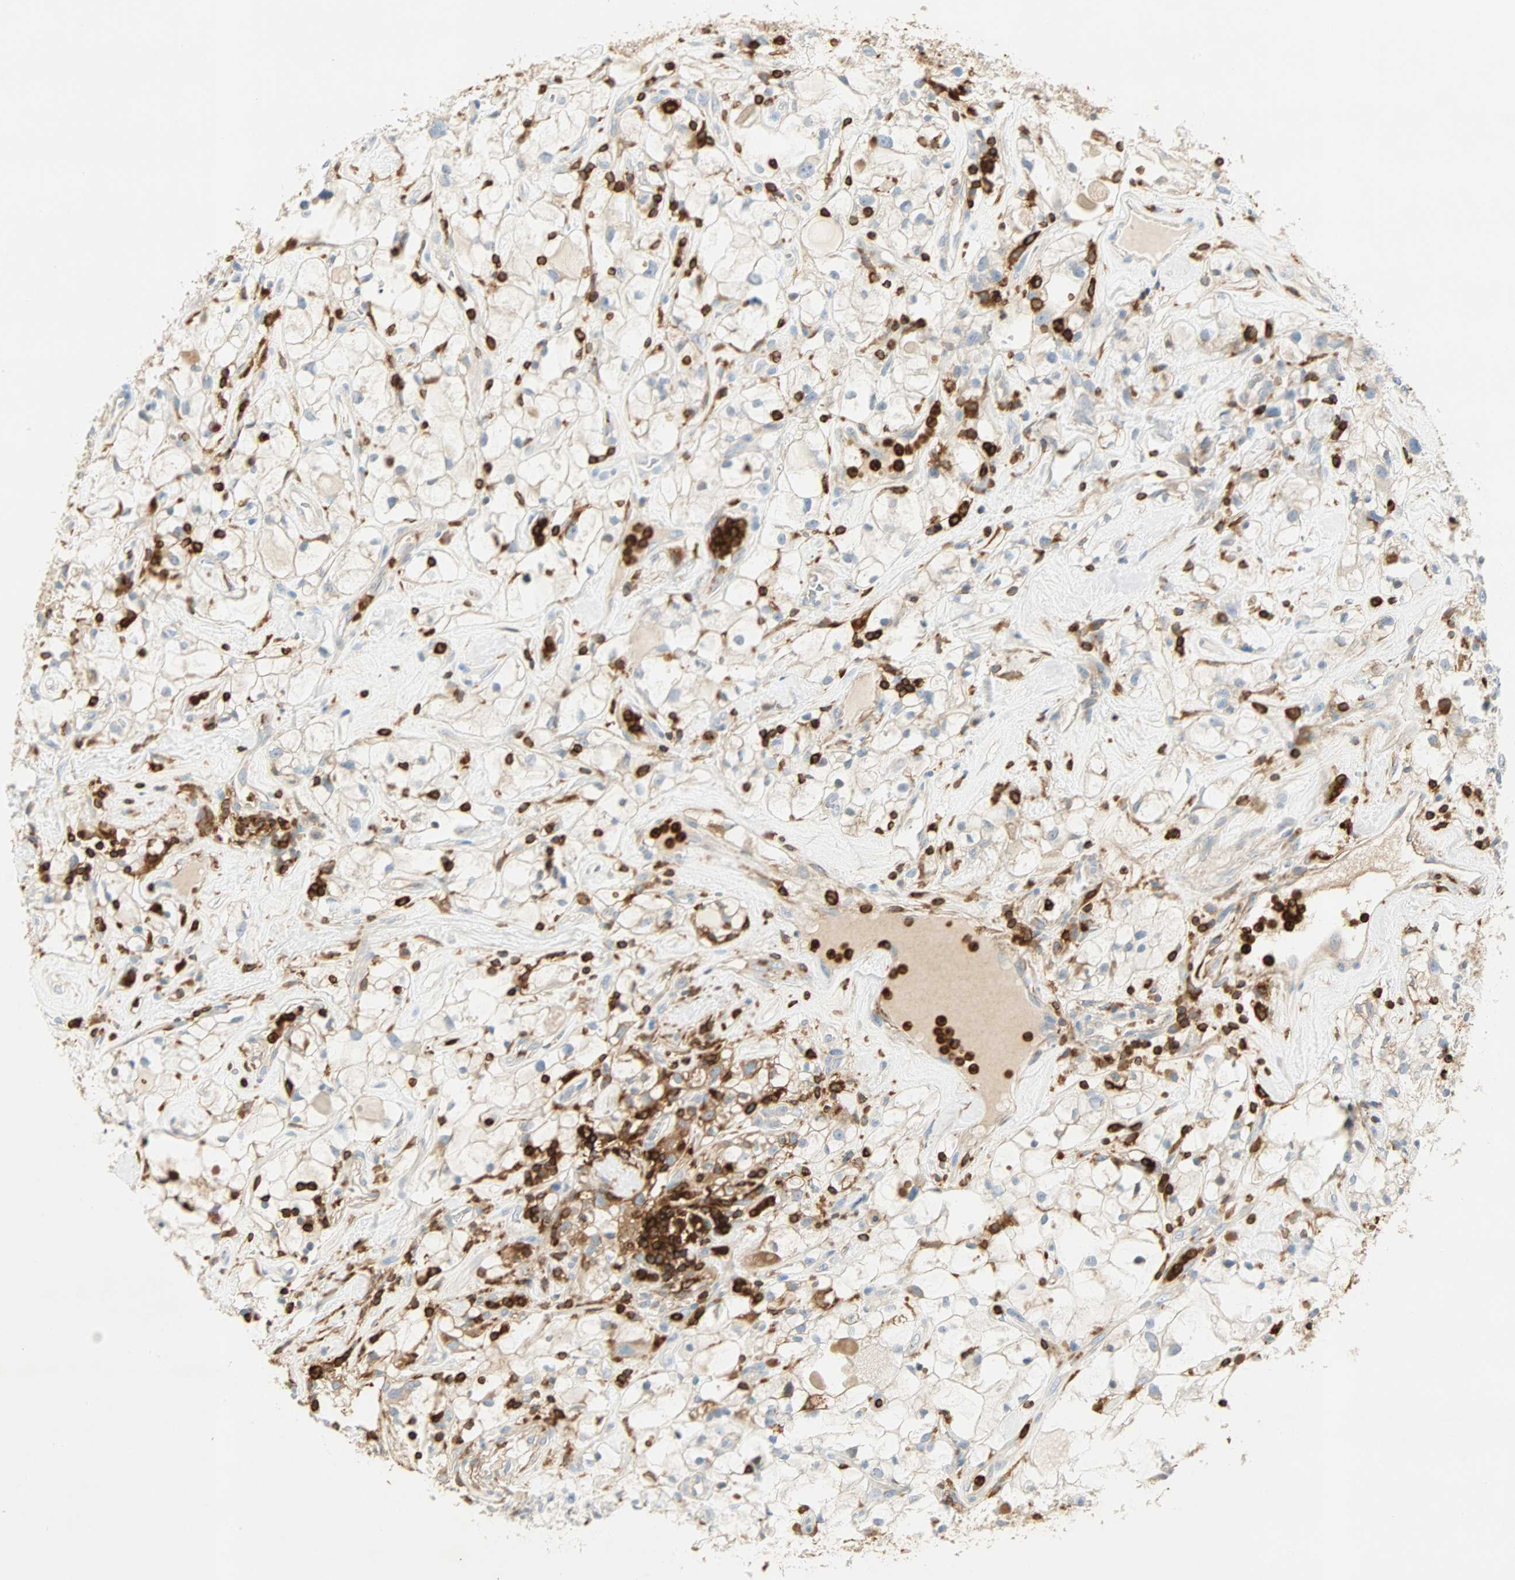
{"staining": {"intensity": "negative", "quantity": "none", "location": "none"}, "tissue": "renal cancer", "cell_type": "Tumor cells", "image_type": "cancer", "snomed": [{"axis": "morphology", "description": "Adenocarcinoma, NOS"}, {"axis": "topography", "description": "Kidney"}], "caption": "Histopathology image shows no protein expression in tumor cells of renal cancer tissue.", "gene": "FMNL1", "patient": {"sex": "female", "age": 60}}